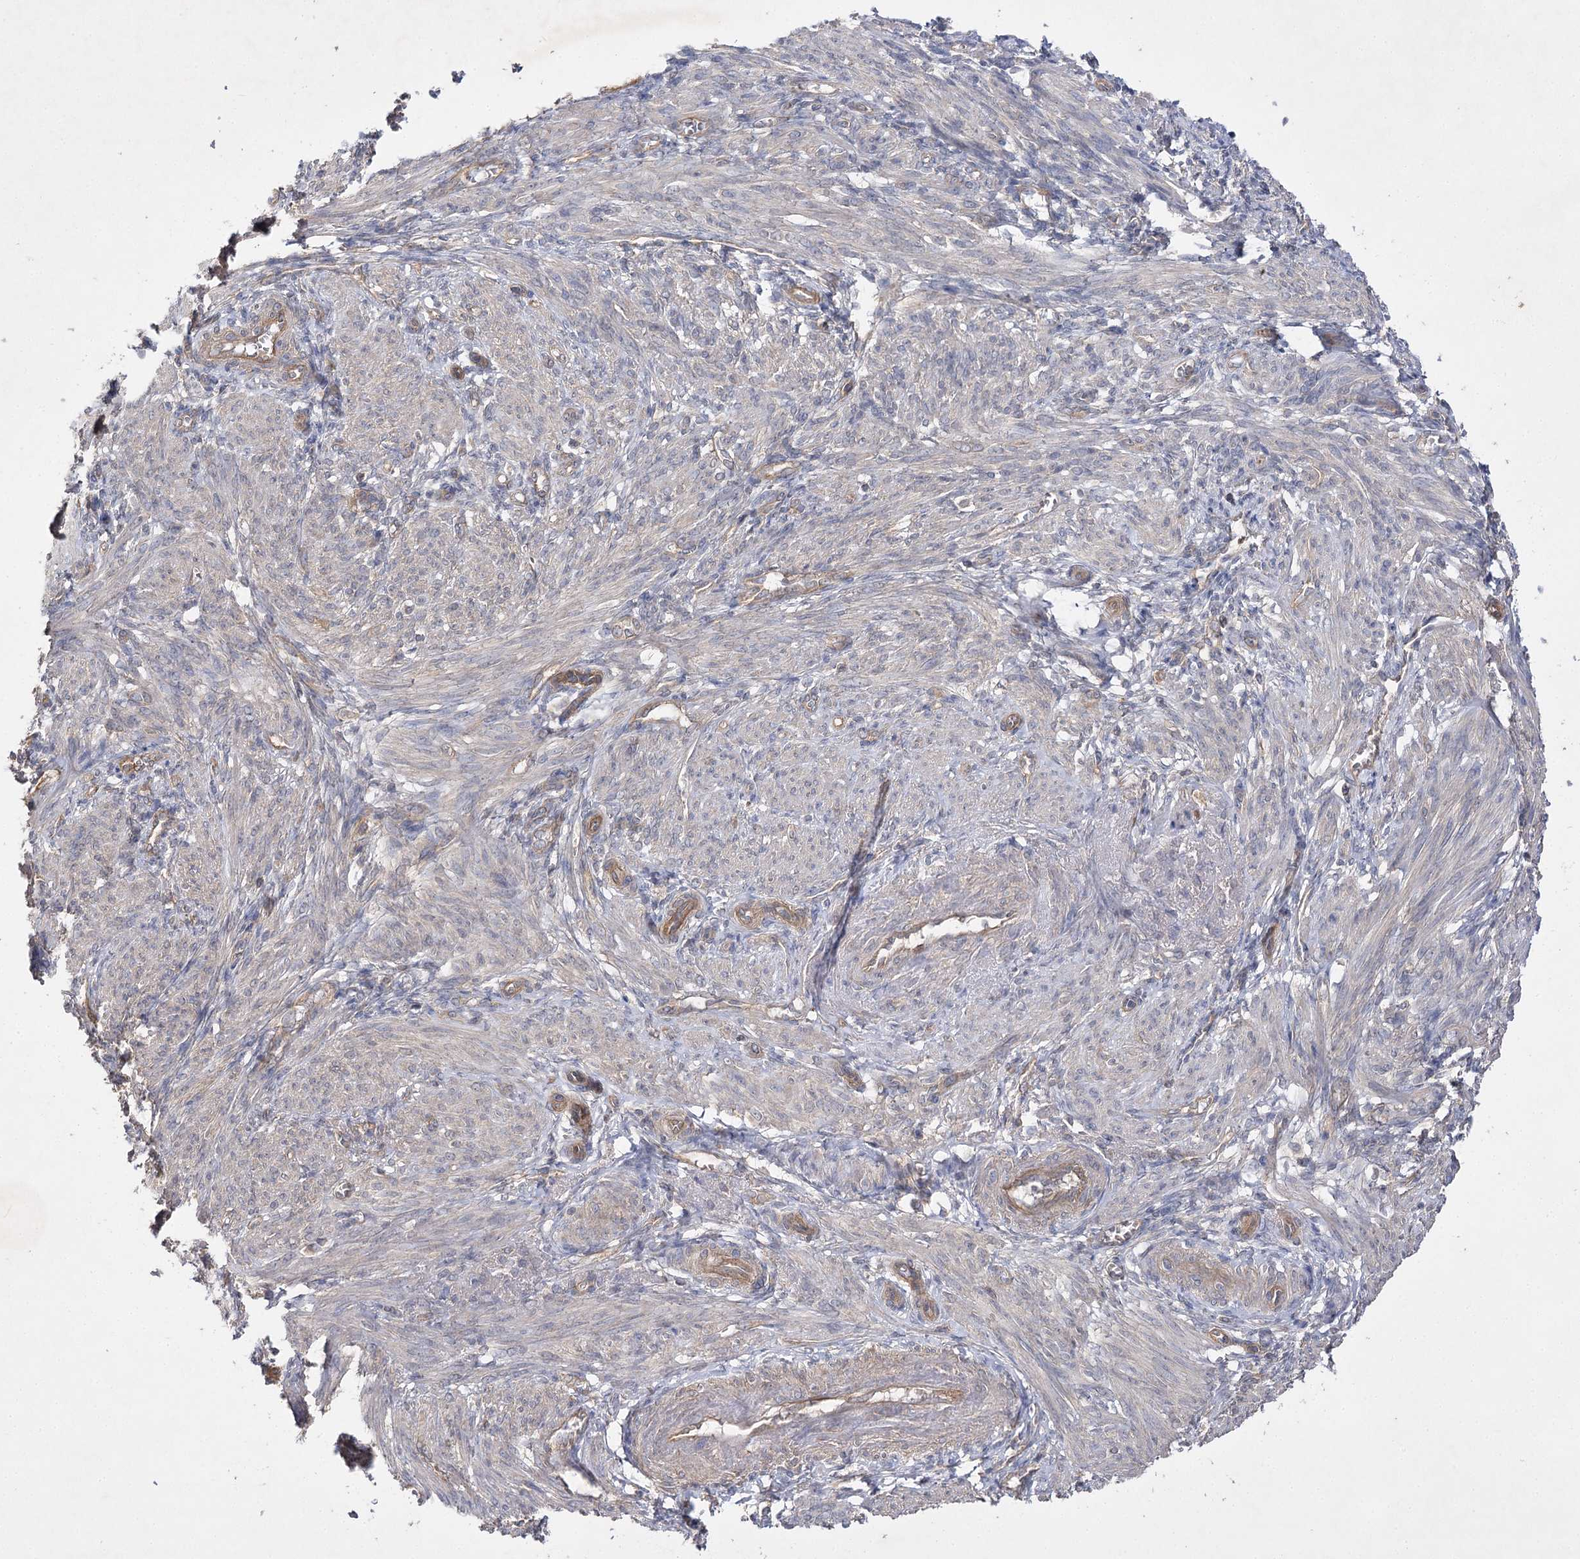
{"staining": {"intensity": "negative", "quantity": "none", "location": "none"}, "tissue": "smooth muscle", "cell_type": "Smooth muscle cells", "image_type": "normal", "snomed": [{"axis": "morphology", "description": "Normal tissue, NOS"}, {"axis": "topography", "description": "Smooth muscle"}], "caption": "High power microscopy histopathology image of an immunohistochemistry micrograph of normal smooth muscle, revealing no significant positivity in smooth muscle cells.", "gene": "BCR", "patient": {"sex": "female", "age": 39}}